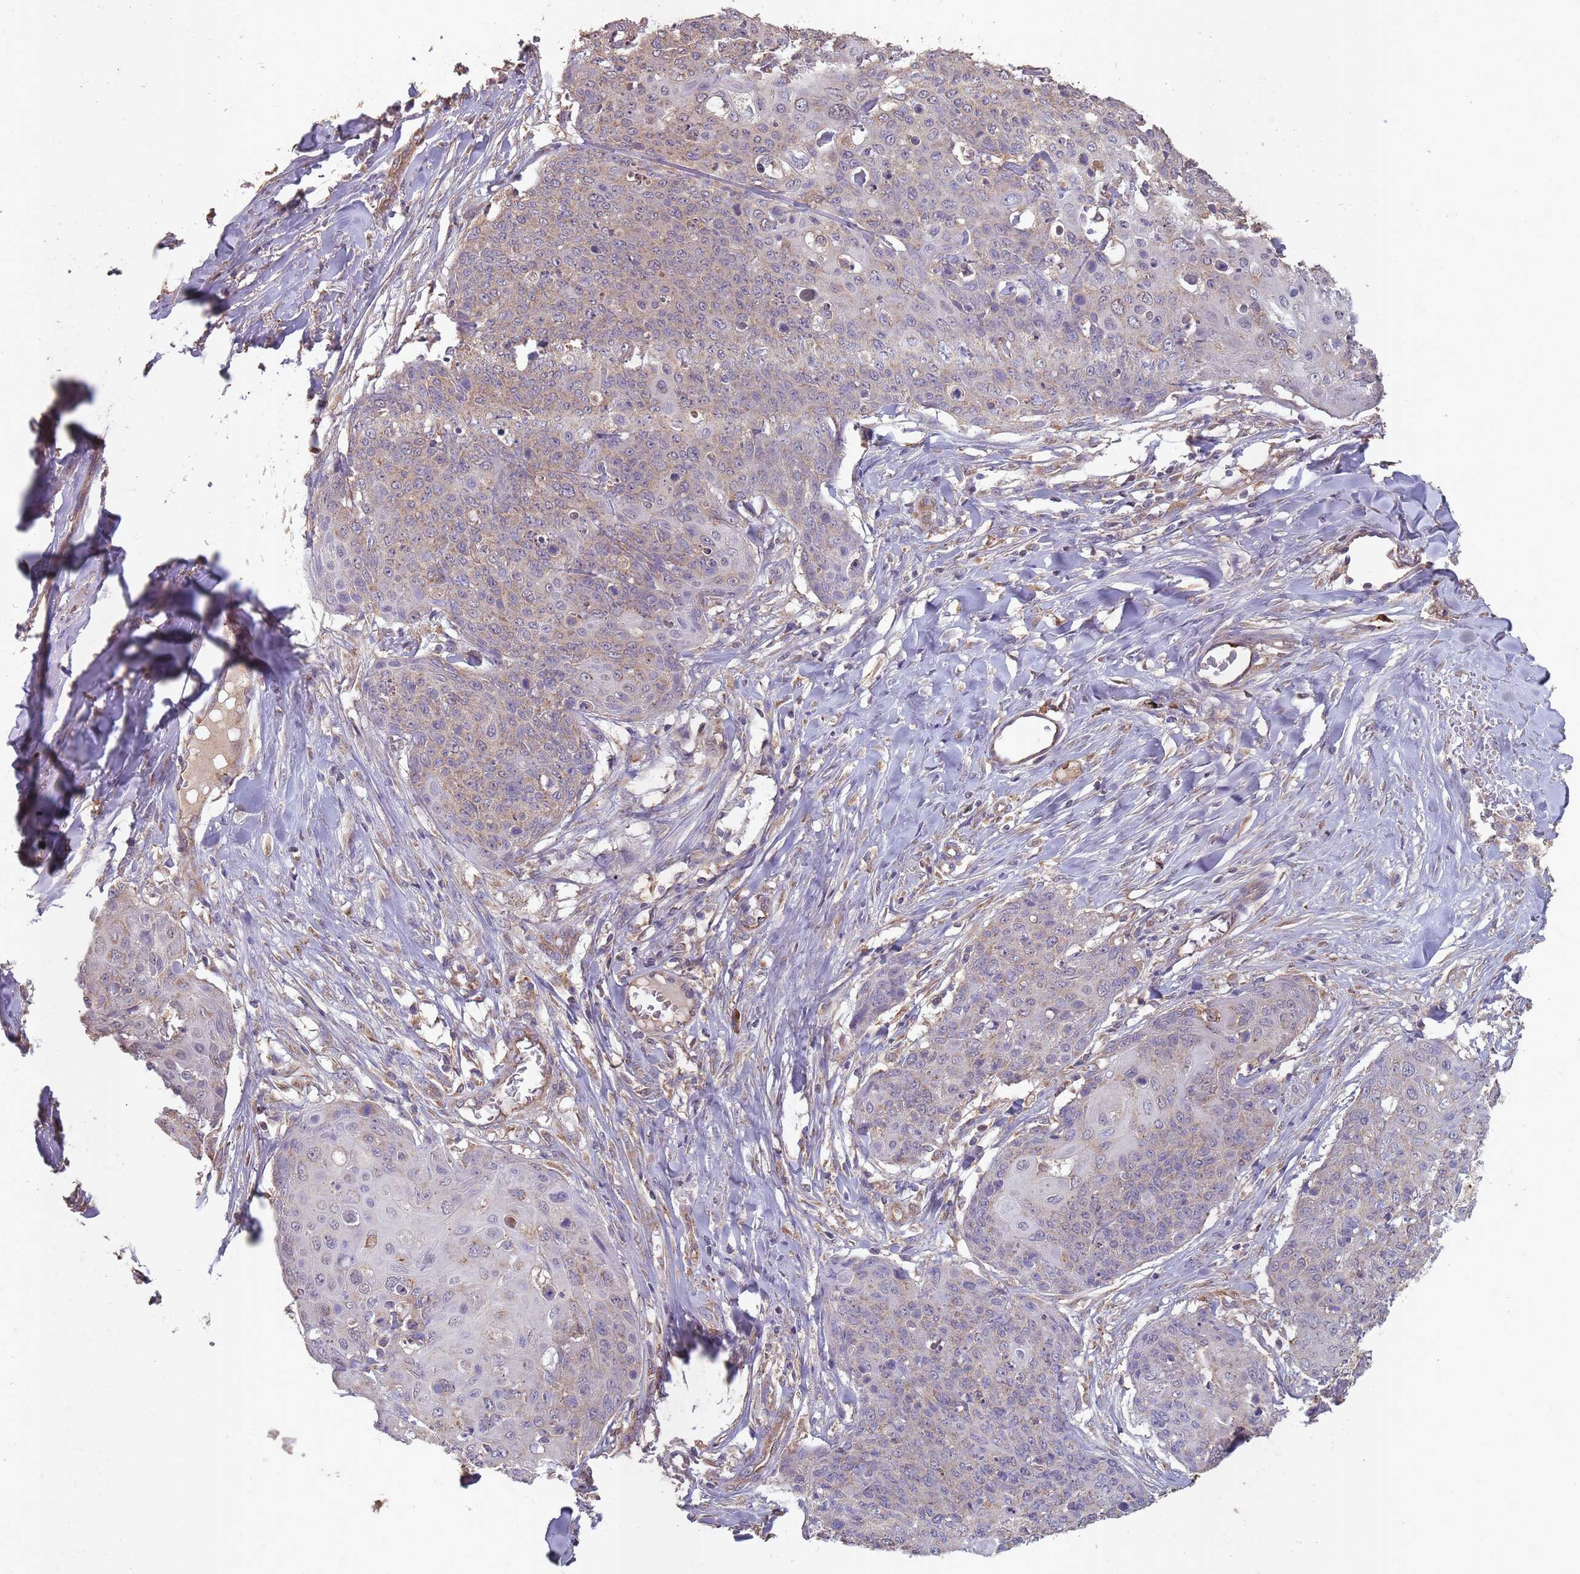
{"staining": {"intensity": "weak", "quantity": "25%-75%", "location": "cytoplasmic/membranous"}, "tissue": "skin cancer", "cell_type": "Tumor cells", "image_type": "cancer", "snomed": [{"axis": "morphology", "description": "Squamous cell carcinoma, NOS"}, {"axis": "topography", "description": "Skin"}, {"axis": "topography", "description": "Vulva"}], "caption": "Approximately 25%-75% of tumor cells in skin squamous cell carcinoma demonstrate weak cytoplasmic/membranous protein positivity as visualized by brown immunohistochemical staining.", "gene": "SANBR", "patient": {"sex": "female", "age": 85}}